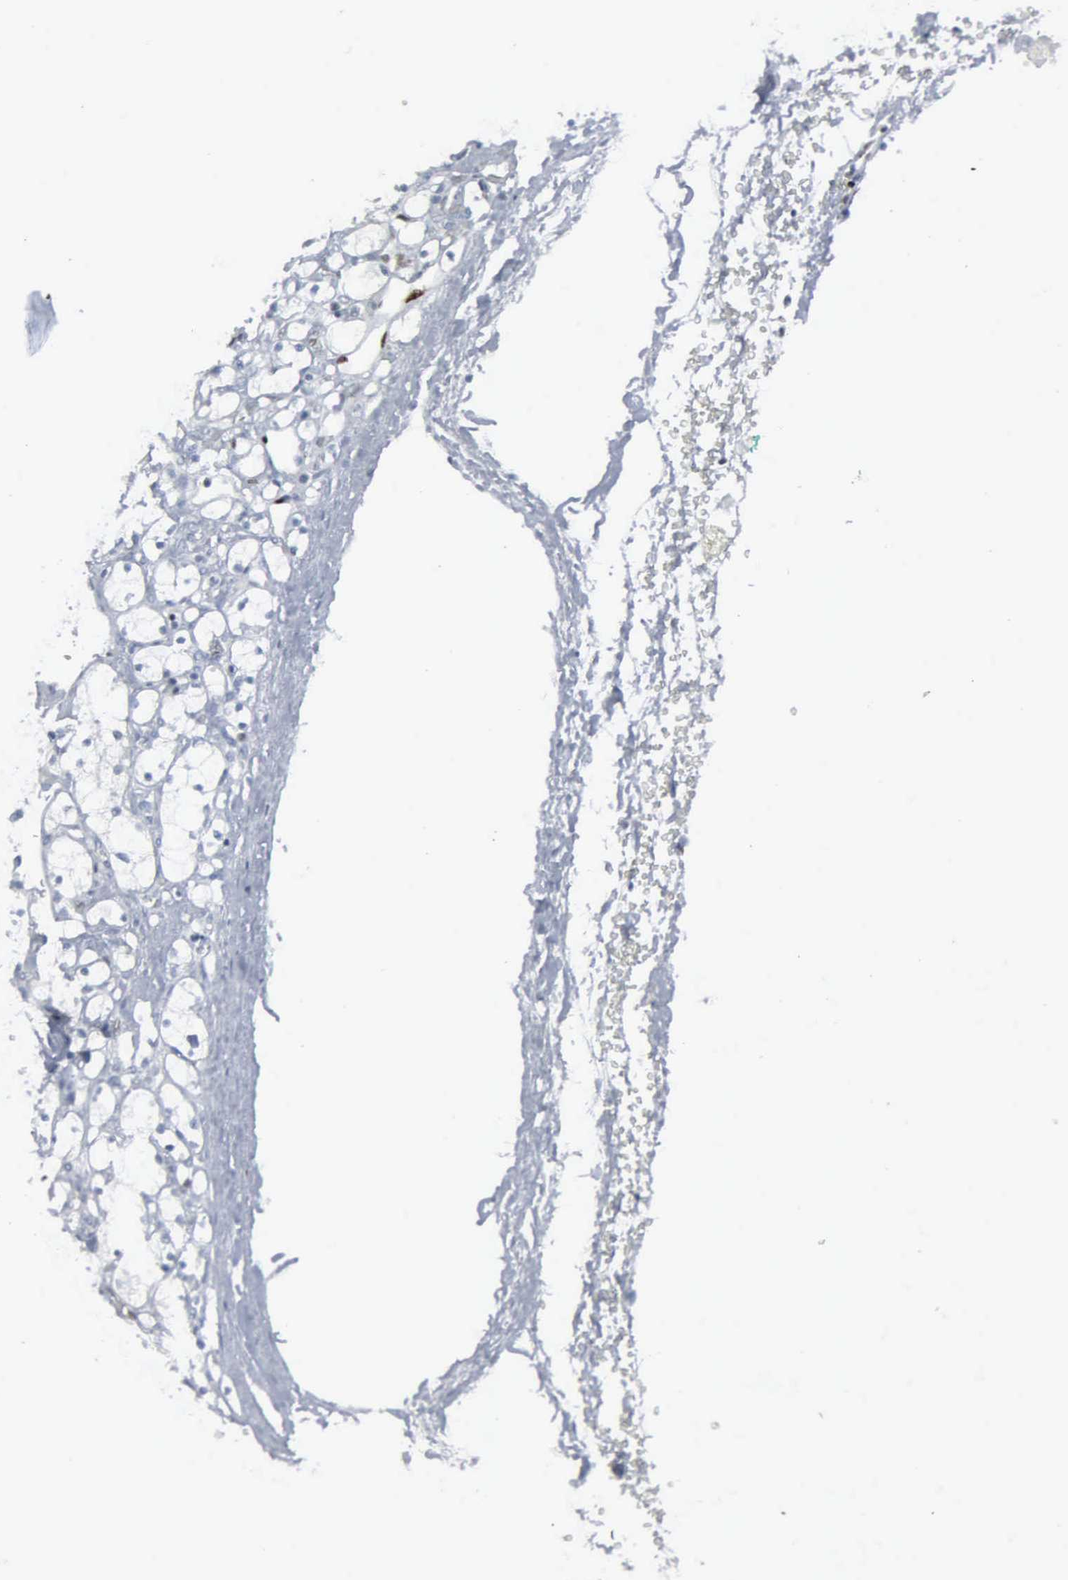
{"staining": {"intensity": "negative", "quantity": "none", "location": "none"}, "tissue": "renal cancer", "cell_type": "Tumor cells", "image_type": "cancer", "snomed": [{"axis": "morphology", "description": "Adenocarcinoma, NOS"}, {"axis": "topography", "description": "Kidney"}], "caption": "Tumor cells show no significant positivity in renal adenocarcinoma.", "gene": "CCND3", "patient": {"sex": "female", "age": 83}}